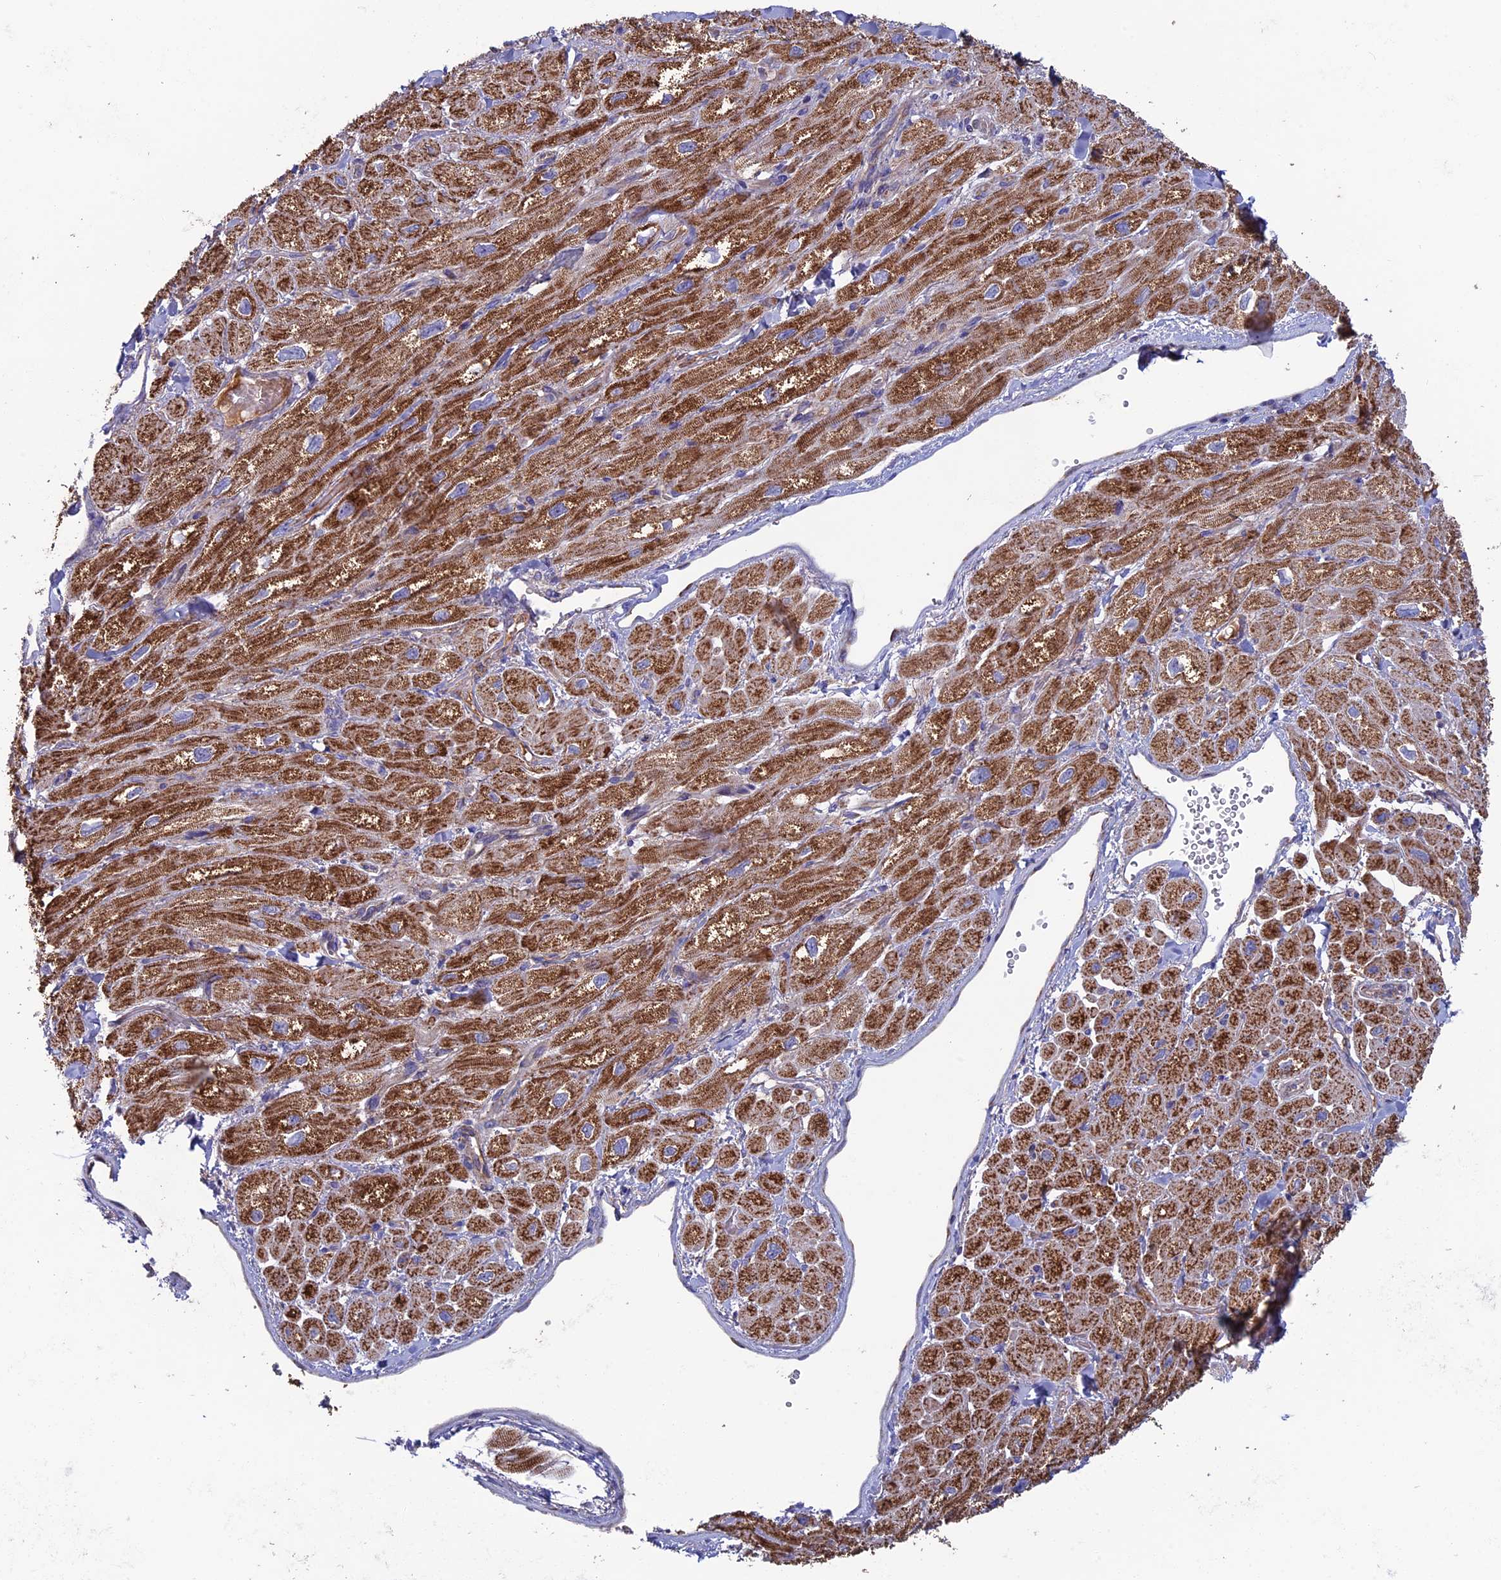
{"staining": {"intensity": "strong", "quantity": ">75%", "location": "cytoplasmic/membranous"}, "tissue": "heart muscle", "cell_type": "Cardiomyocytes", "image_type": "normal", "snomed": [{"axis": "morphology", "description": "Normal tissue, NOS"}, {"axis": "topography", "description": "Heart"}], "caption": "High-power microscopy captured an immunohistochemistry (IHC) photomicrograph of unremarkable heart muscle, revealing strong cytoplasmic/membranous expression in about >75% of cardiomyocytes. The protein is stained brown, and the nuclei are stained in blue (DAB (3,3'-diaminobenzidine) IHC with brightfield microscopy, high magnification).", "gene": "SLC15A5", "patient": {"sex": "male", "age": 65}}